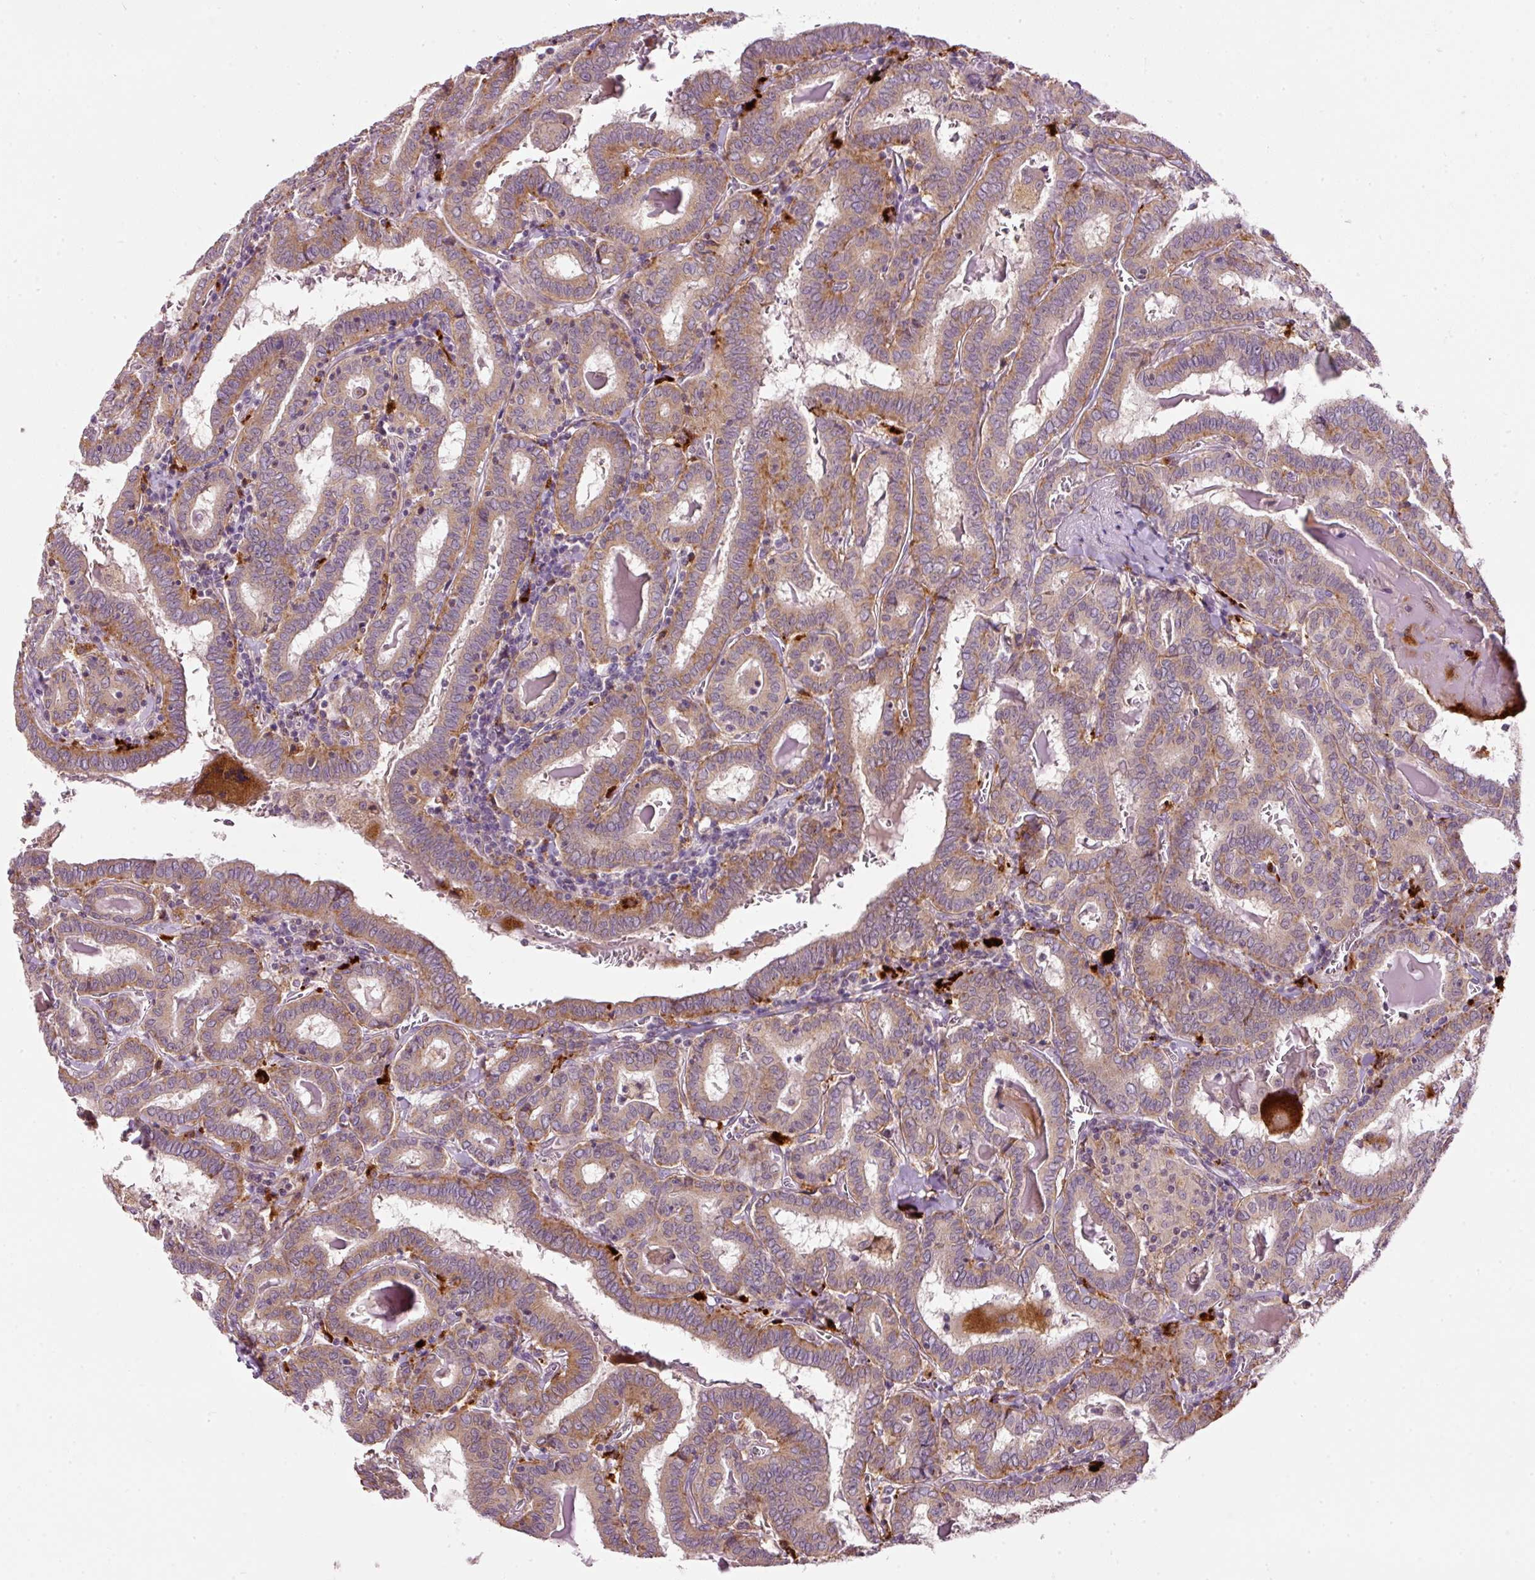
{"staining": {"intensity": "weak", "quantity": ">75%", "location": "cytoplasmic/membranous"}, "tissue": "thyroid cancer", "cell_type": "Tumor cells", "image_type": "cancer", "snomed": [{"axis": "morphology", "description": "Papillary adenocarcinoma, NOS"}, {"axis": "topography", "description": "Thyroid gland"}], "caption": "Protein staining by IHC reveals weak cytoplasmic/membranous positivity in approximately >75% of tumor cells in thyroid papillary adenocarcinoma. Using DAB (brown) and hematoxylin (blue) stains, captured at high magnification using brightfield microscopy.", "gene": "ZNF639", "patient": {"sex": "female", "age": 72}}